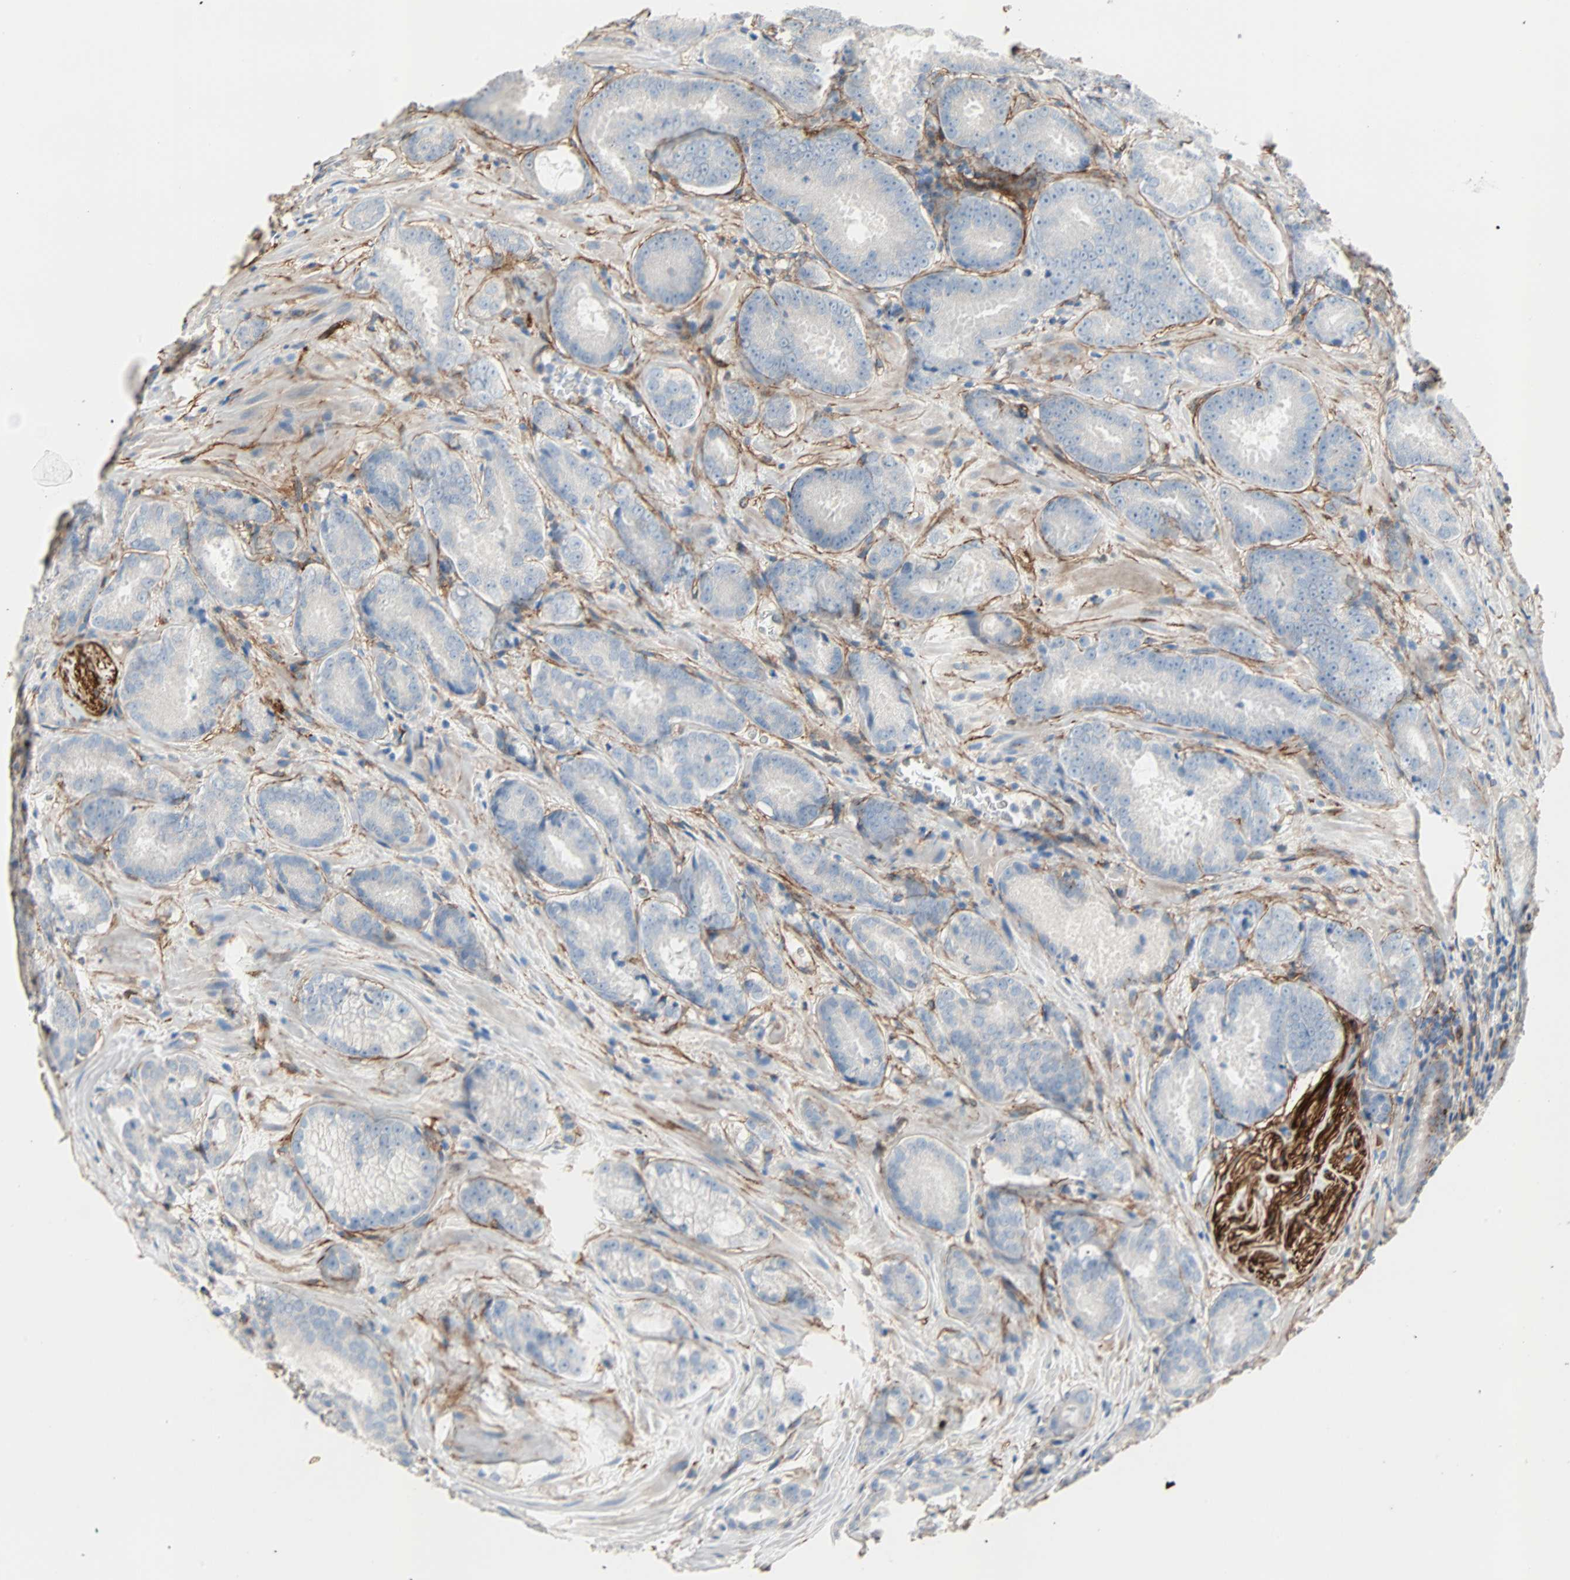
{"staining": {"intensity": "negative", "quantity": "none", "location": "none"}, "tissue": "prostate cancer", "cell_type": "Tumor cells", "image_type": "cancer", "snomed": [{"axis": "morphology", "description": "Adenocarcinoma, High grade"}, {"axis": "topography", "description": "Prostate"}], "caption": "IHC histopathology image of human prostate high-grade adenocarcinoma stained for a protein (brown), which exhibits no expression in tumor cells. (Brightfield microscopy of DAB IHC at high magnification).", "gene": "EPB41L2", "patient": {"sex": "male", "age": 64}}